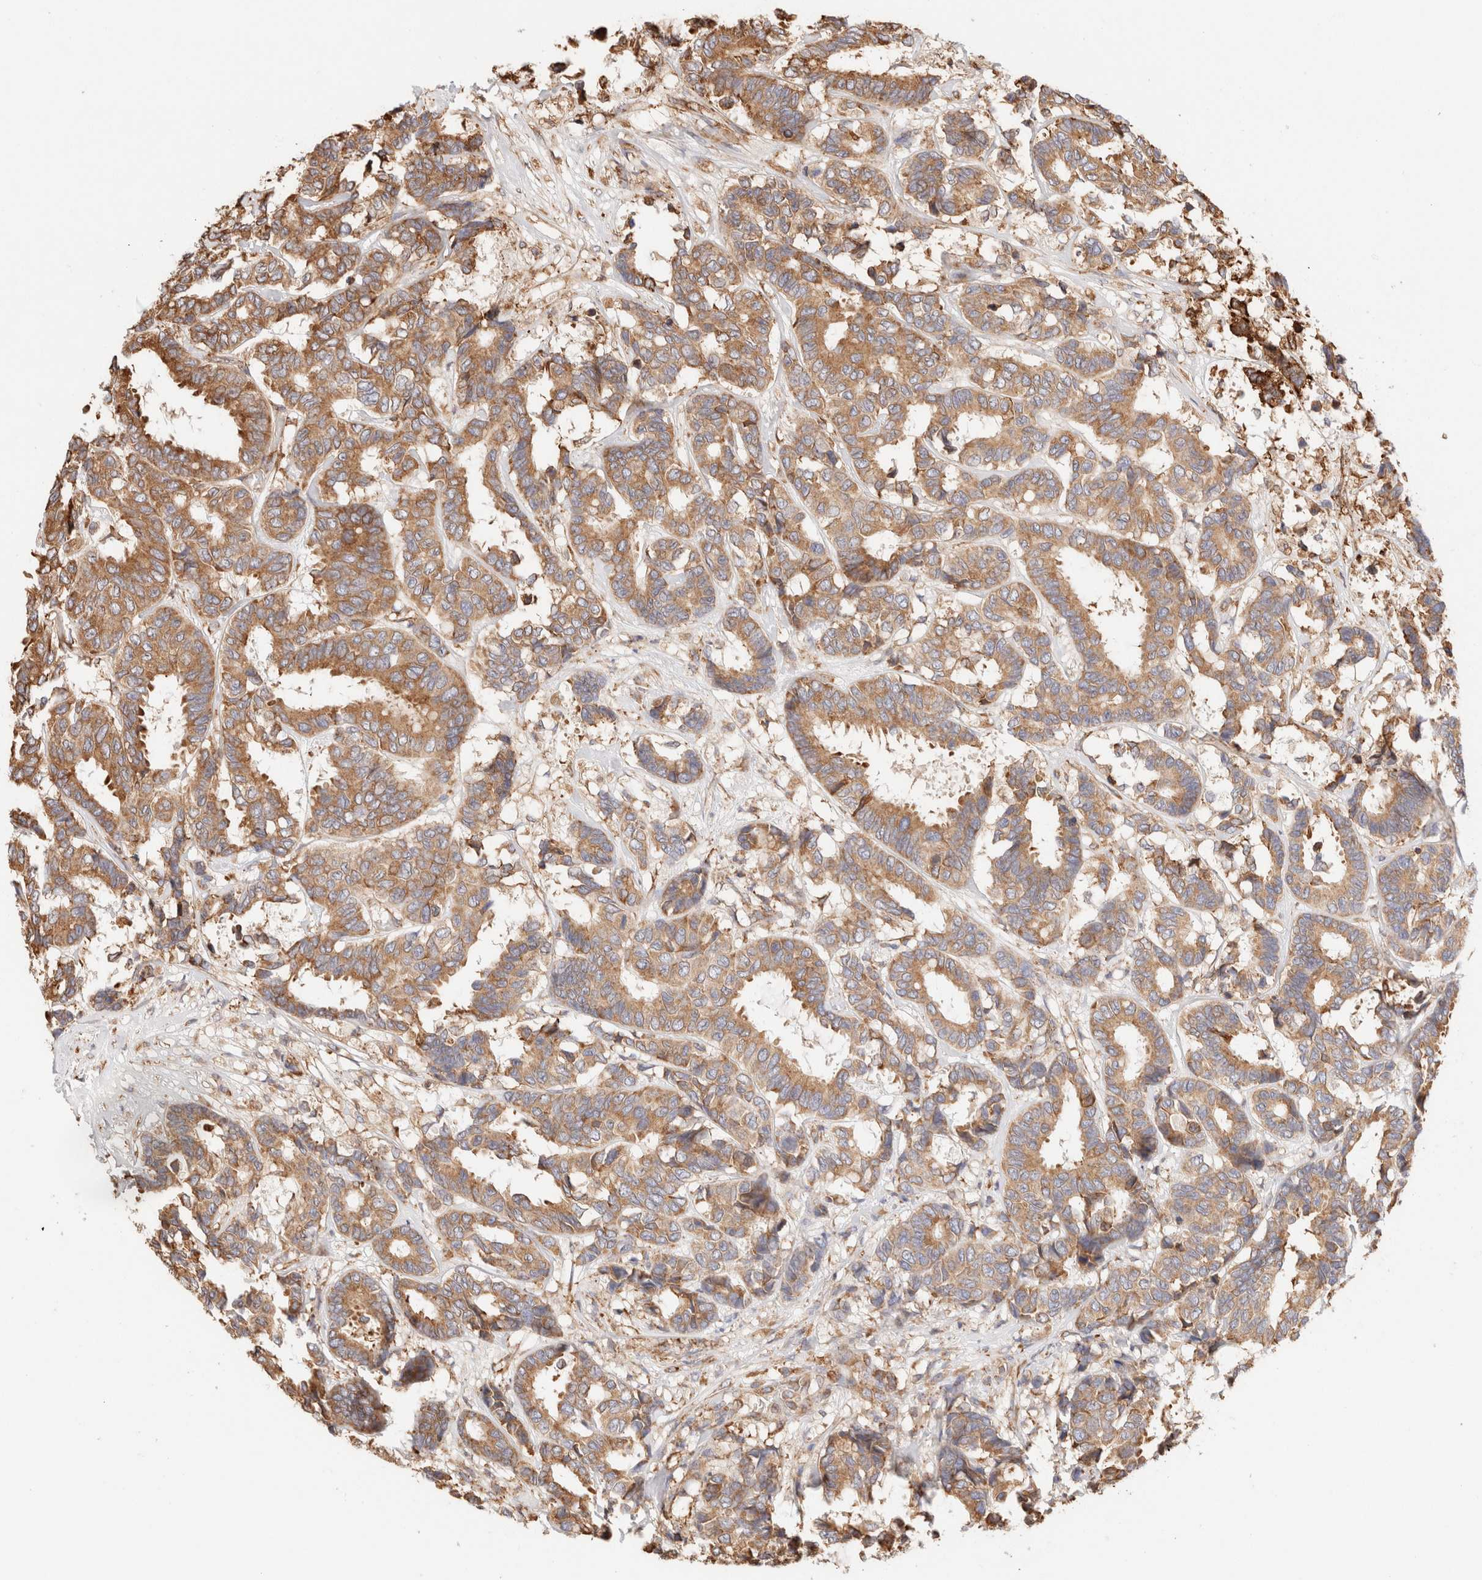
{"staining": {"intensity": "moderate", "quantity": ">75%", "location": "cytoplasmic/membranous"}, "tissue": "breast cancer", "cell_type": "Tumor cells", "image_type": "cancer", "snomed": [{"axis": "morphology", "description": "Duct carcinoma"}, {"axis": "topography", "description": "Breast"}], "caption": "Immunohistochemistry image of neoplastic tissue: human breast cancer (intraductal carcinoma) stained using immunohistochemistry (IHC) reveals medium levels of moderate protein expression localized specifically in the cytoplasmic/membranous of tumor cells, appearing as a cytoplasmic/membranous brown color.", "gene": "FER", "patient": {"sex": "female", "age": 87}}